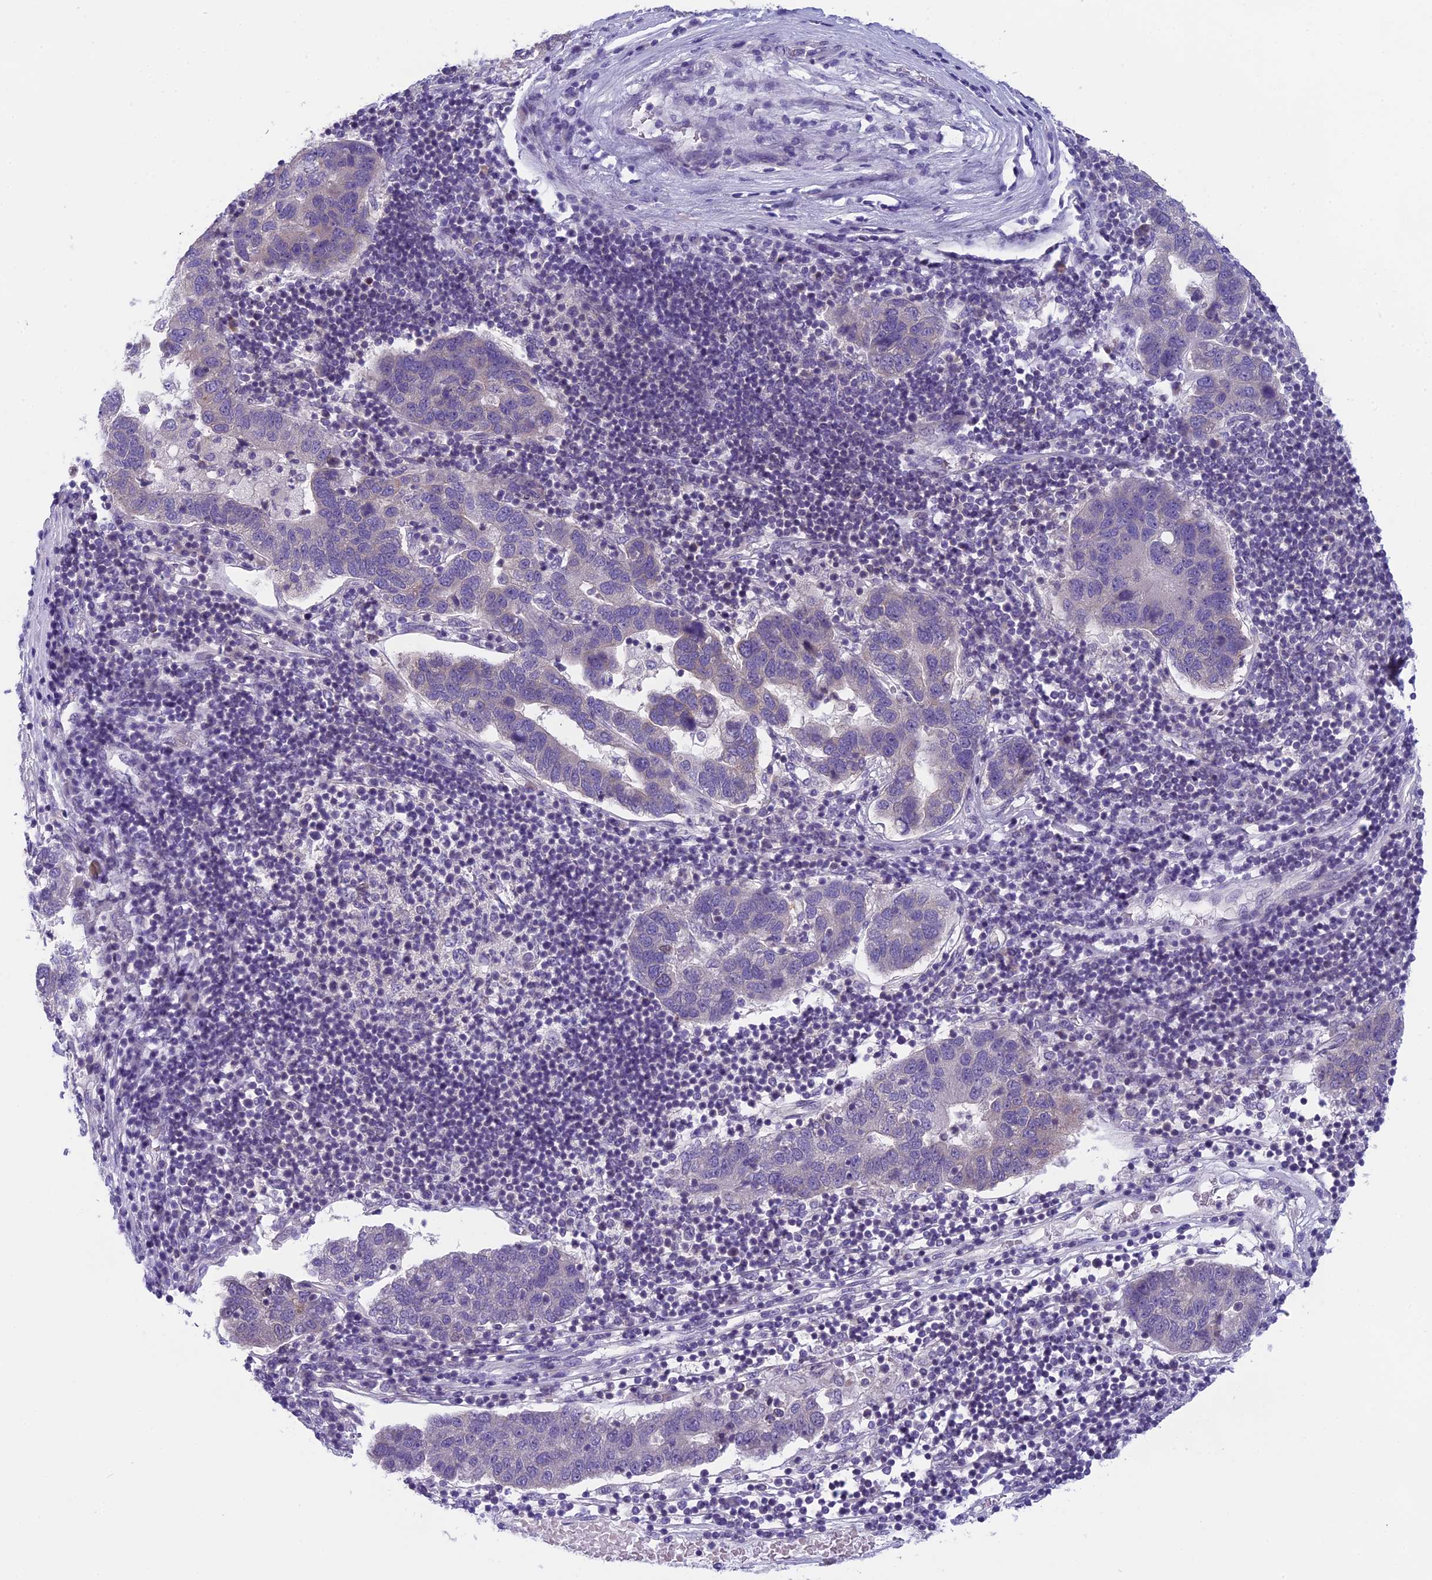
{"staining": {"intensity": "negative", "quantity": "none", "location": "none"}, "tissue": "pancreatic cancer", "cell_type": "Tumor cells", "image_type": "cancer", "snomed": [{"axis": "morphology", "description": "Adenocarcinoma, NOS"}, {"axis": "topography", "description": "Pancreas"}], "caption": "An immunohistochemistry (IHC) image of adenocarcinoma (pancreatic) is shown. There is no staining in tumor cells of adenocarcinoma (pancreatic).", "gene": "ARHGEF37", "patient": {"sex": "female", "age": 61}}